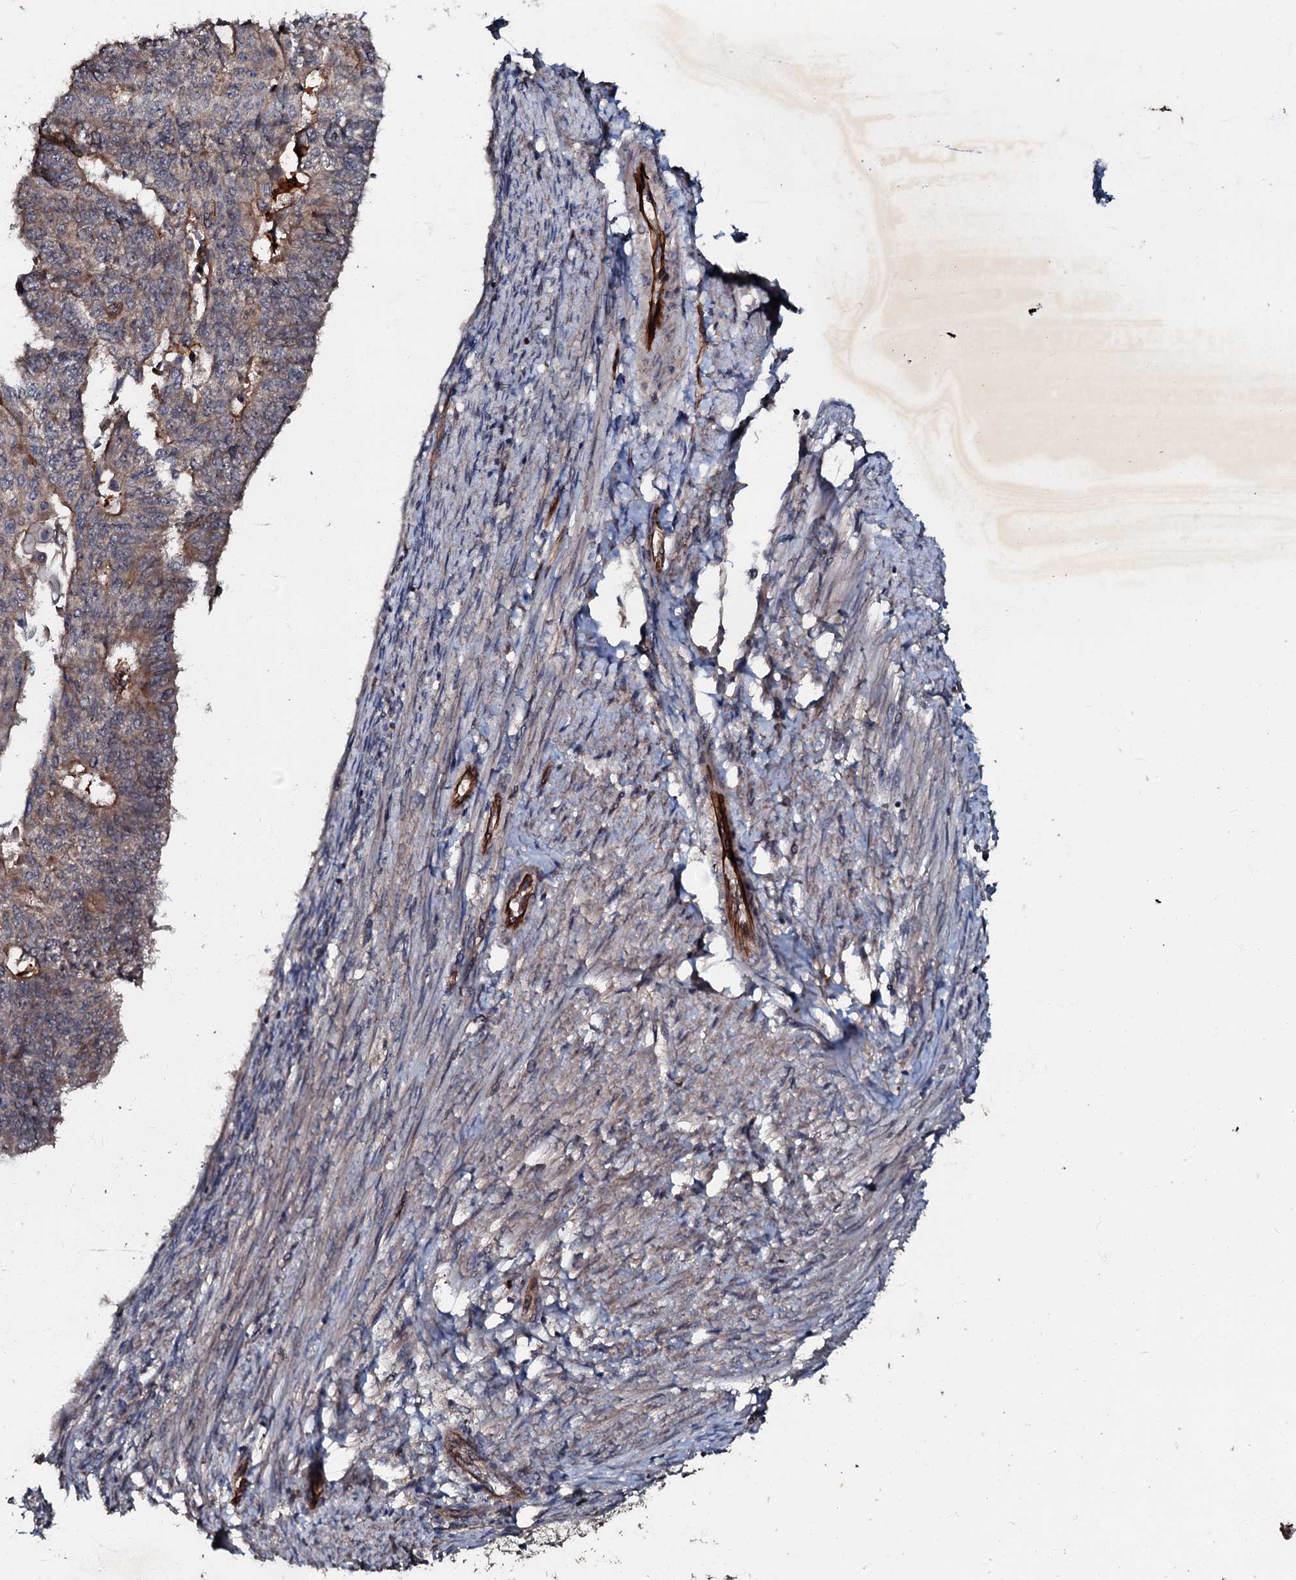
{"staining": {"intensity": "moderate", "quantity": "<25%", "location": "cytoplasmic/membranous"}, "tissue": "endometrial cancer", "cell_type": "Tumor cells", "image_type": "cancer", "snomed": [{"axis": "morphology", "description": "Adenocarcinoma, NOS"}, {"axis": "topography", "description": "Endometrium"}], "caption": "Endometrial cancer stained with a brown dye reveals moderate cytoplasmic/membranous positive expression in about <25% of tumor cells.", "gene": "MANSC4", "patient": {"sex": "female", "age": 32}}